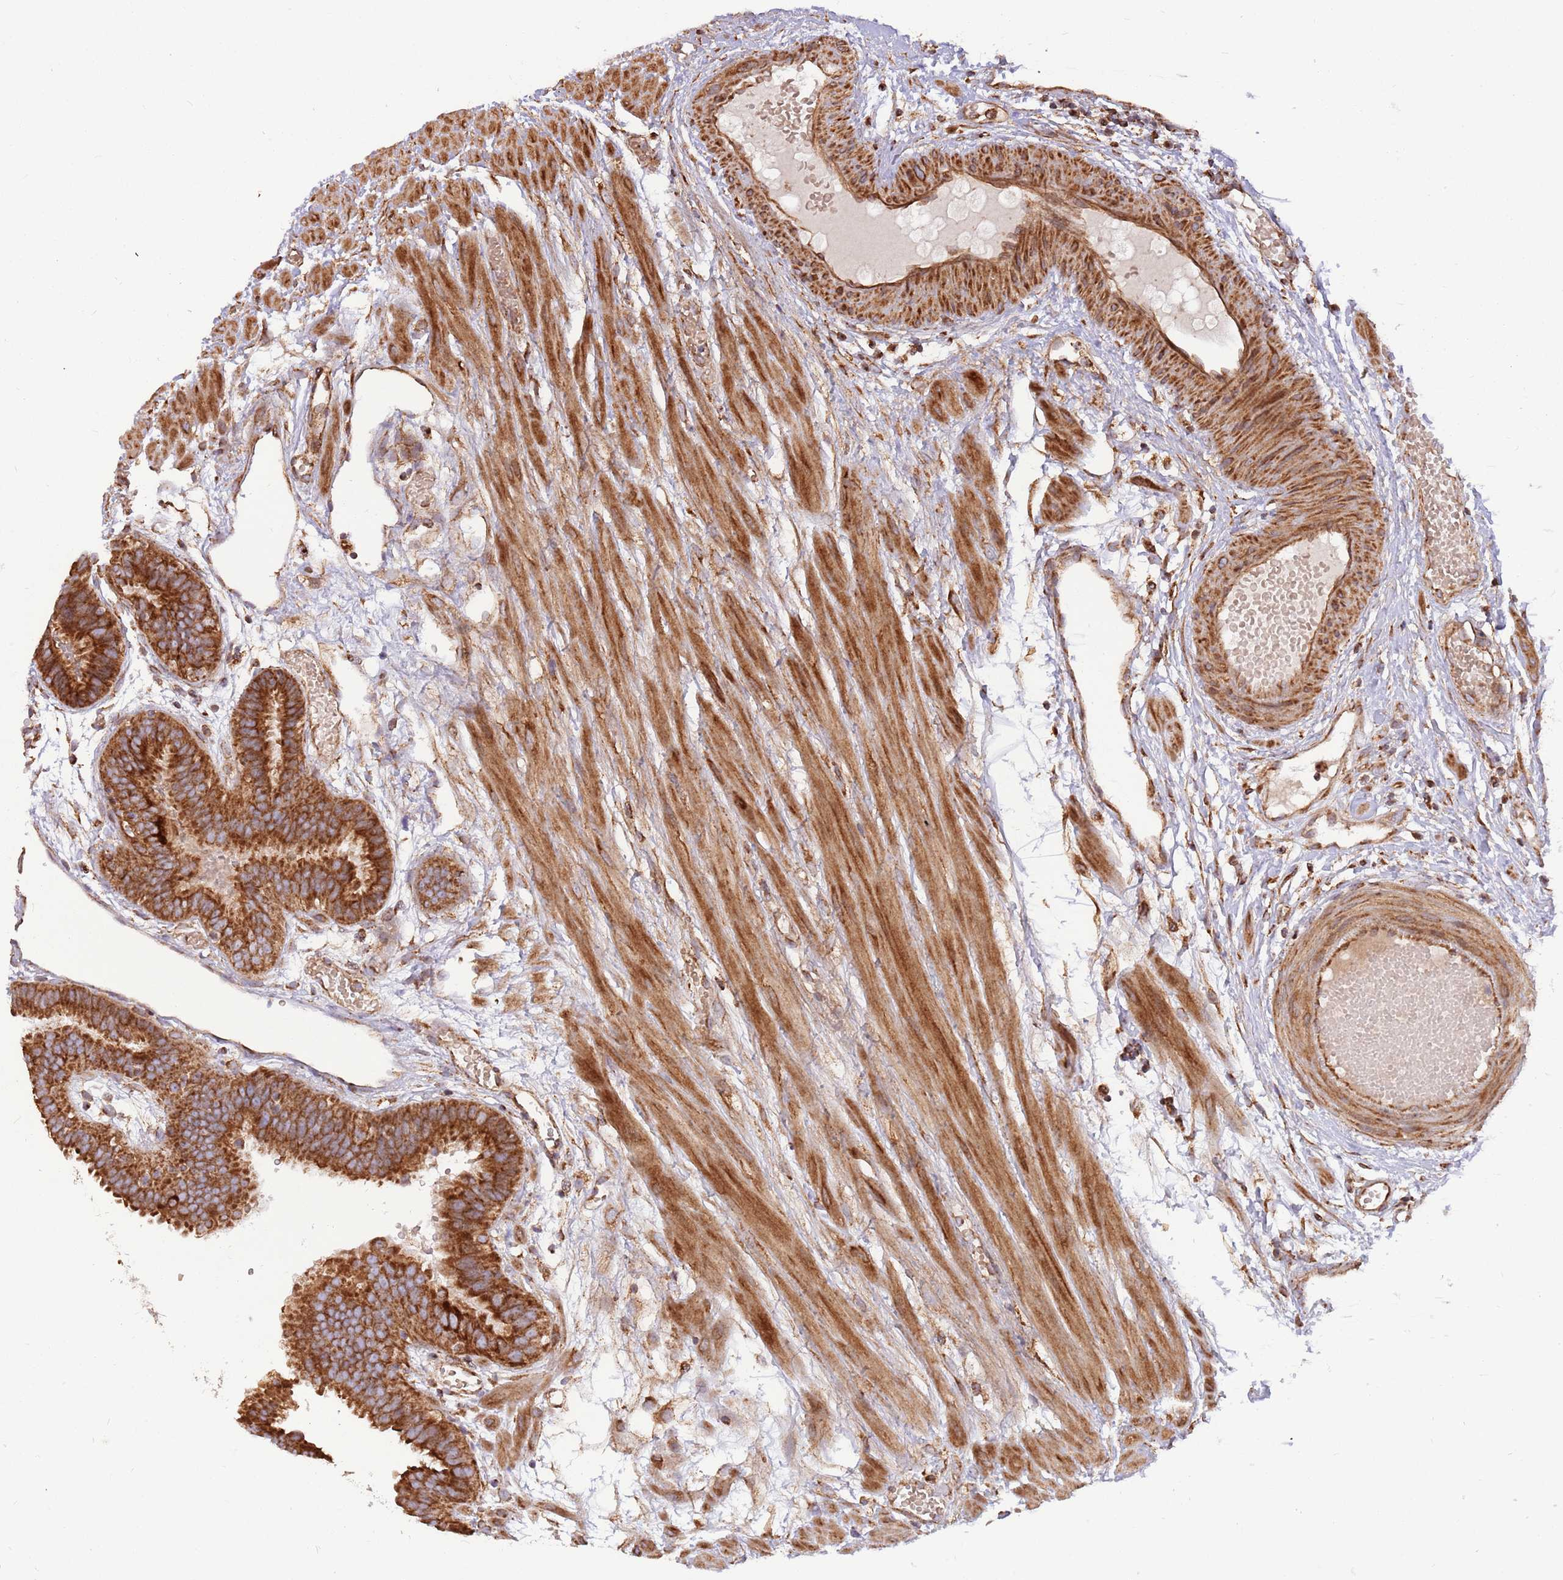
{"staining": {"intensity": "strong", "quantity": ">75%", "location": "cytoplasmic/membranous"}, "tissue": "fallopian tube", "cell_type": "Glandular cells", "image_type": "normal", "snomed": [{"axis": "morphology", "description": "Normal tissue, NOS"}, {"axis": "topography", "description": "Fallopian tube"}], "caption": "Human fallopian tube stained for a protein (brown) displays strong cytoplasmic/membranous positive expression in approximately >75% of glandular cells.", "gene": "ATP5PD", "patient": {"sex": "female", "age": 37}}